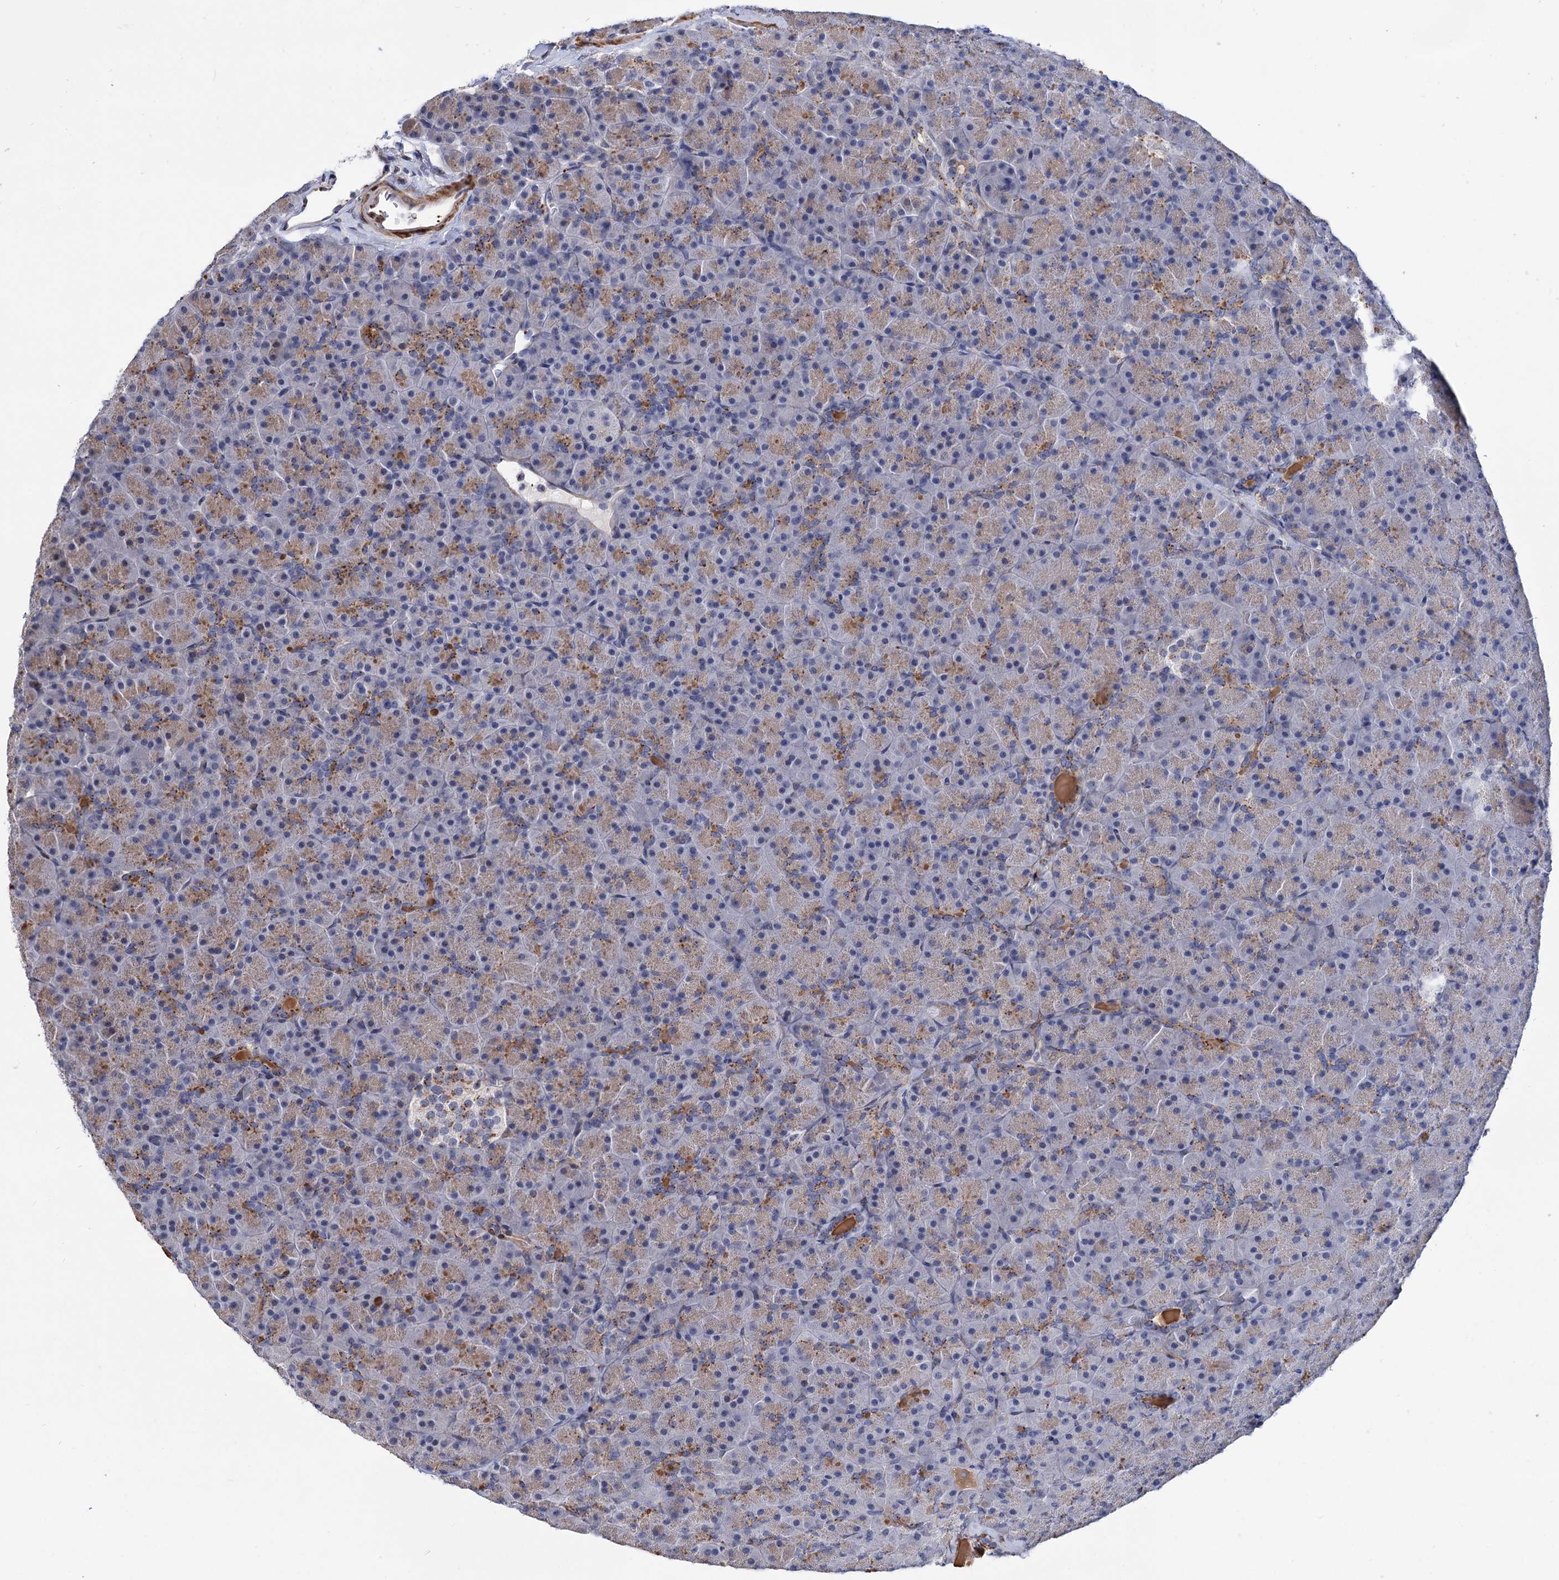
{"staining": {"intensity": "strong", "quantity": "25%-75%", "location": "cytoplasmic/membranous"}, "tissue": "pancreas", "cell_type": "Exocrine glandular cells", "image_type": "normal", "snomed": [{"axis": "morphology", "description": "Normal tissue, NOS"}, {"axis": "topography", "description": "Pancreas"}], "caption": "A photomicrograph showing strong cytoplasmic/membranous staining in about 25%-75% of exocrine glandular cells in normal pancreas, as visualized by brown immunohistochemical staining.", "gene": "C11orf96", "patient": {"sex": "male", "age": 36}}